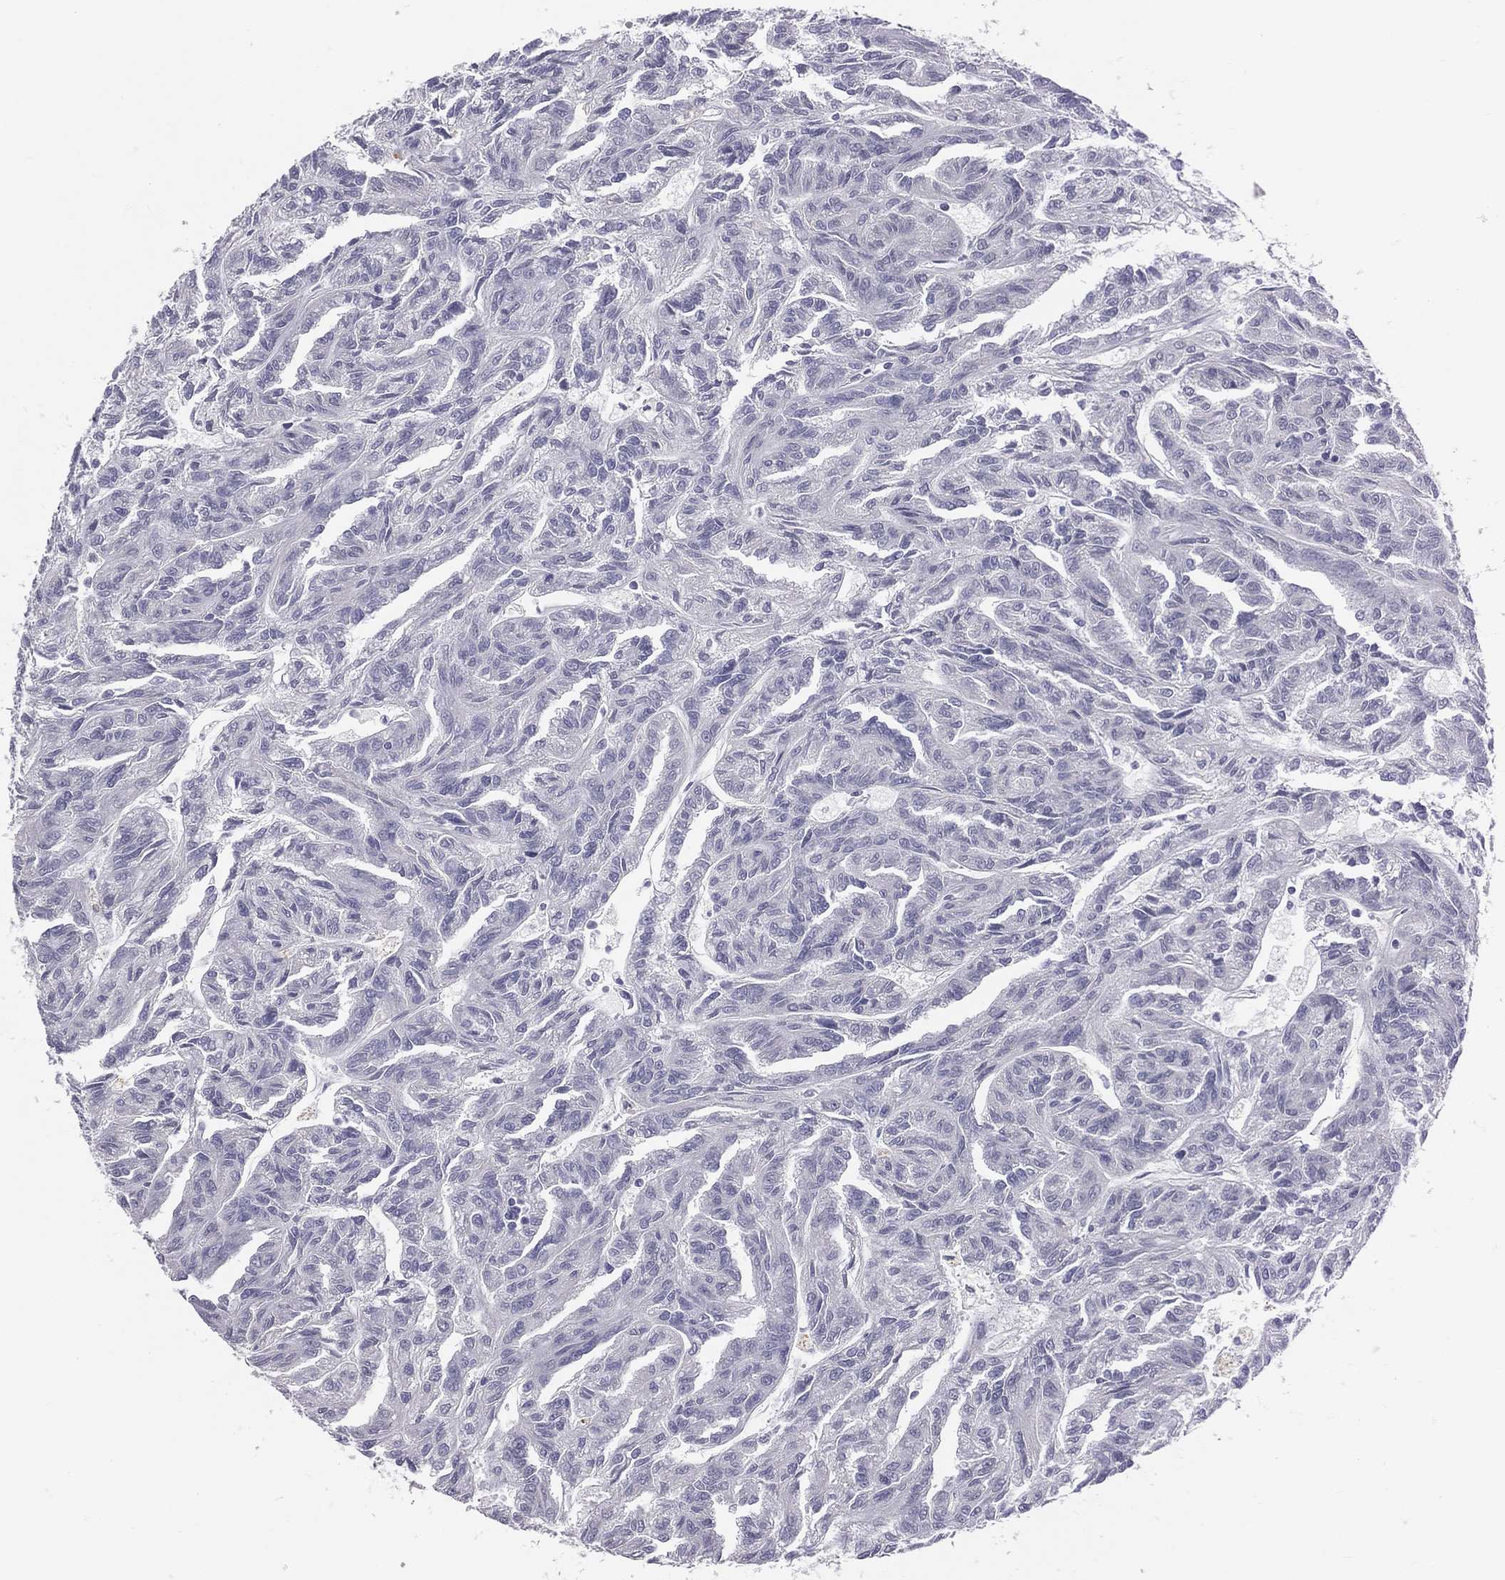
{"staining": {"intensity": "negative", "quantity": "none", "location": "none"}, "tissue": "renal cancer", "cell_type": "Tumor cells", "image_type": "cancer", "snomed": [{"axis": "morphology", "description": "Adenocarcinoma, NOS"}, {"axis": "topography", "description": "Kidney"}], "caption": "IHC of renal cancer exhibits no positivity in tumor cells. The staining is performed using DAB (3,3'-diaminobenzidine) brown chromogen with nuclei counter-stained in using hematoxylin.", "gene": "TFPI2", "patient": {"sex": "male", "age": 79}}